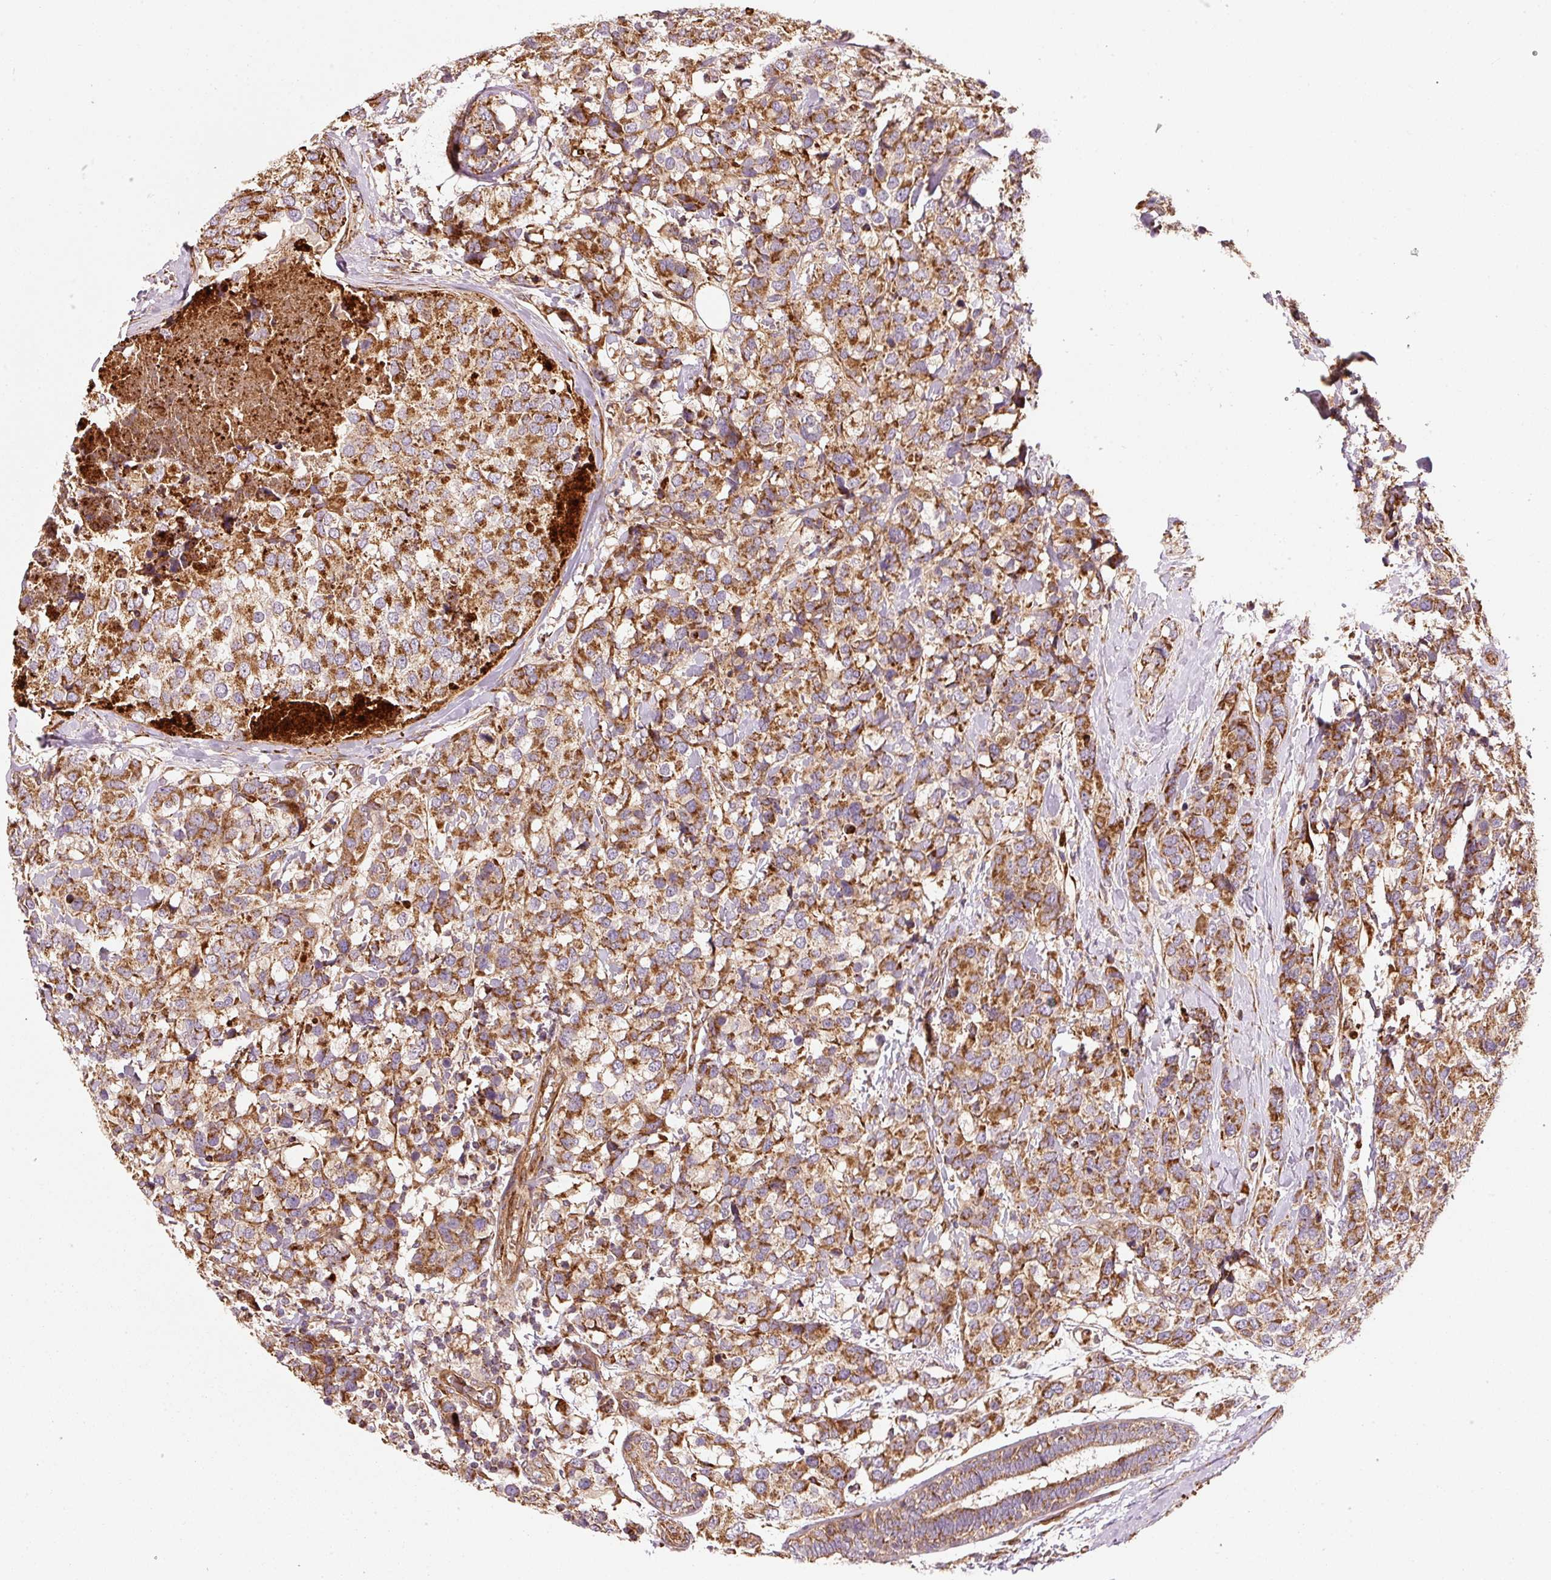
{"staining": {"intensity": "strong", "quantity": ">75%", "location": "cytoplasmic/membranous"}, "tissue": "breast cancer", "cell_type": "Tumor cells", "image_type": "cancer", "snomed": [{"axis": "morphology", "description": "Lobular carcinoma"}, {"axis": "topography", "description": "Breast"}], "caption": "A brown stain labels strong cytoplasmic/membranous positivity of a protein in breast cancer (lobular carcinoma) tumor cells. Immunohistochemistry (ihc) stains the protein in brown and the nuclei are stained blue.", "gene": "ISCU", "patient": {"sex": "female", "age": 59}}